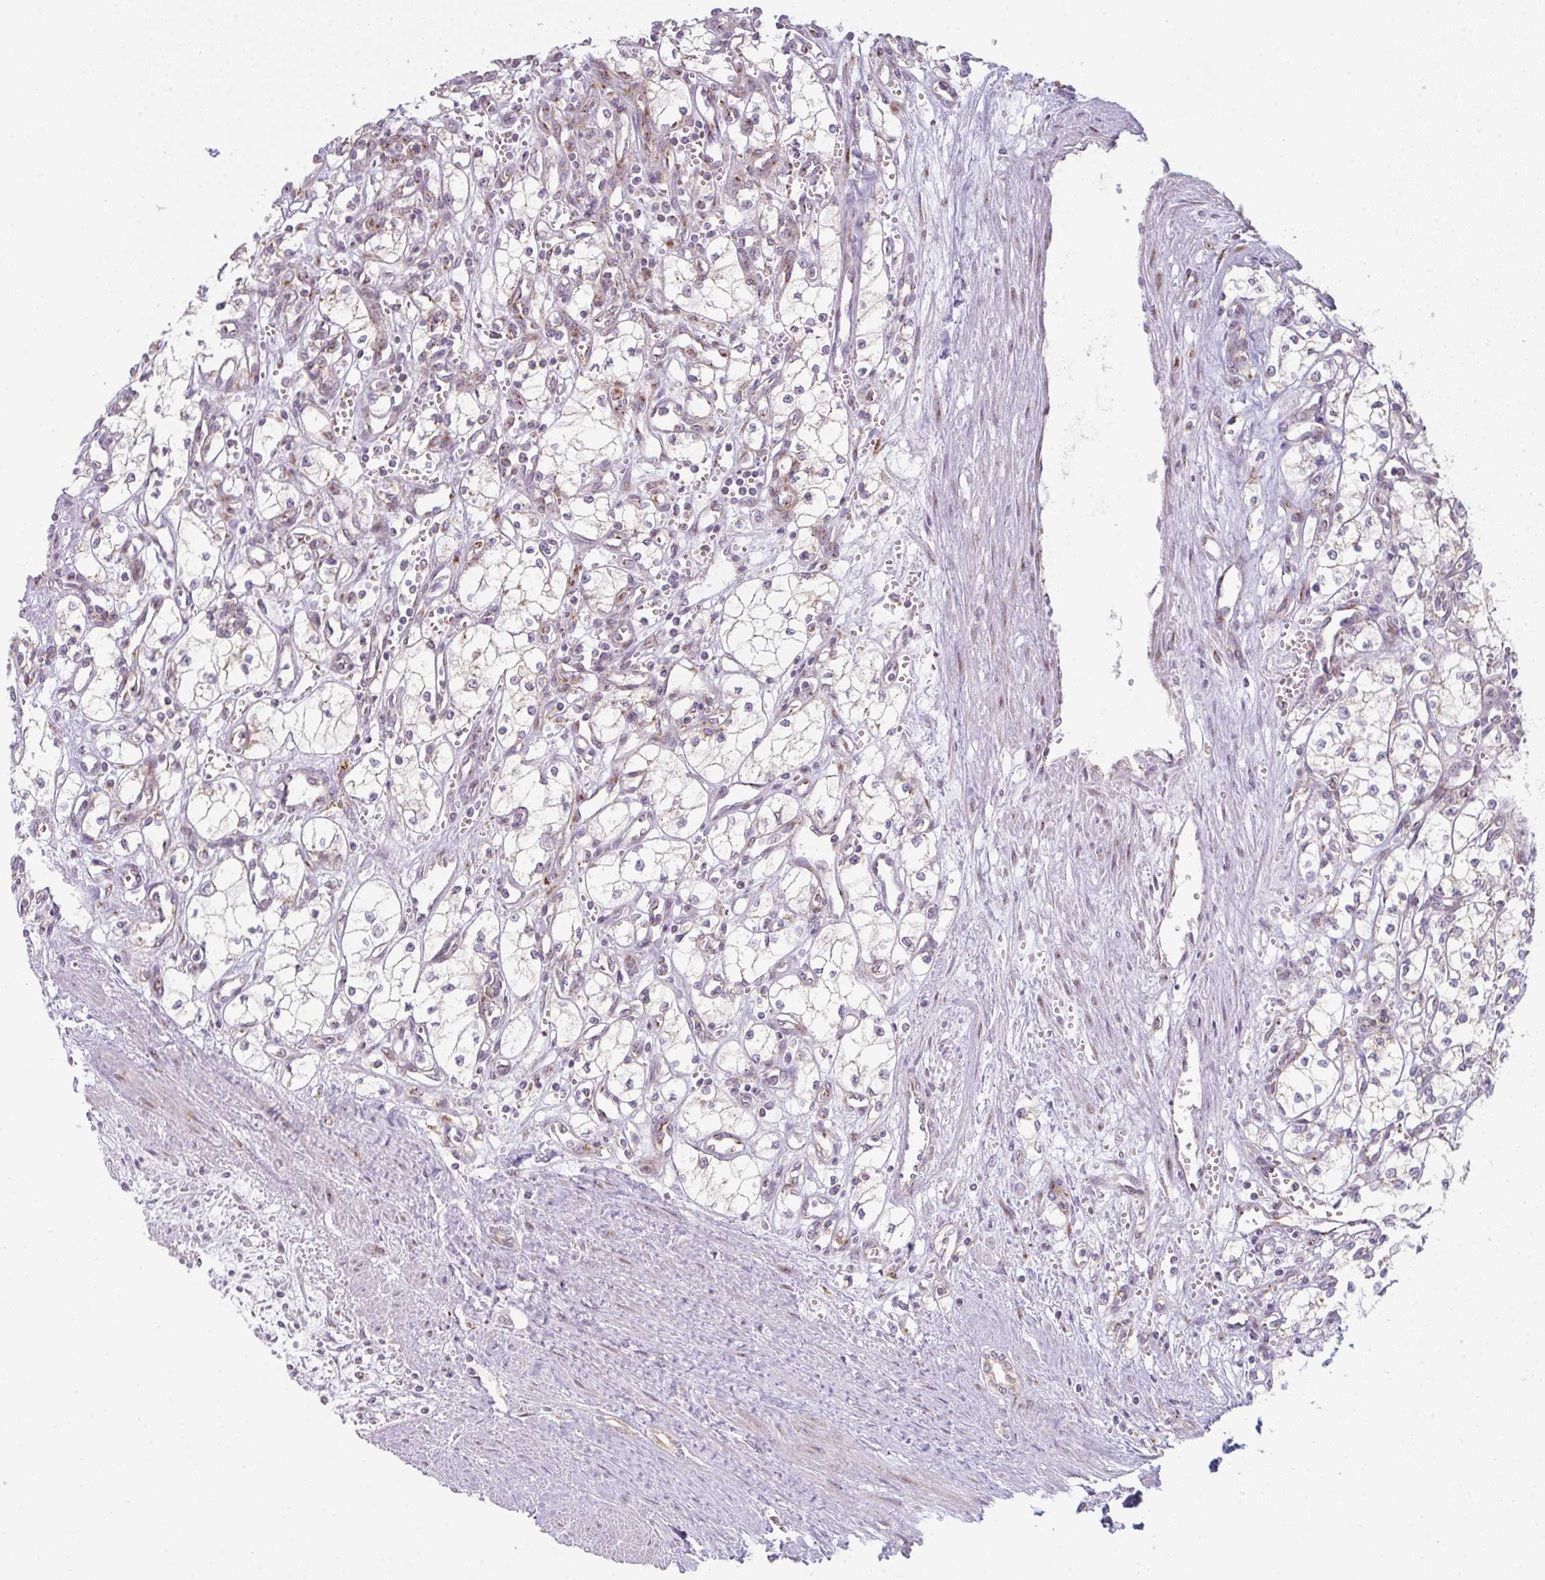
{"staining": {"intensity": "weak", "quantity": "<25%", "location": "cytoplasmic/membranous"}, "tissue": "renal cancer", "cell_type": "Tumor cells", "image_type": "cancer", "snomed": [{"axis": "morphology", "description": "Adenocarcinoma, NOS"}, {"axis": "topography", "description": "Kidney"}], "caption": "Image shows no significant protein expression in tumor cells of renal adenocarcinoma. (Stains: DAB immunohistochemistry with hematoxylin counter stain, Microscopy: brightfield microscopy at high magnification).", "gene": "GVQW3", "patient": {"sex": "male", "age": 59}}